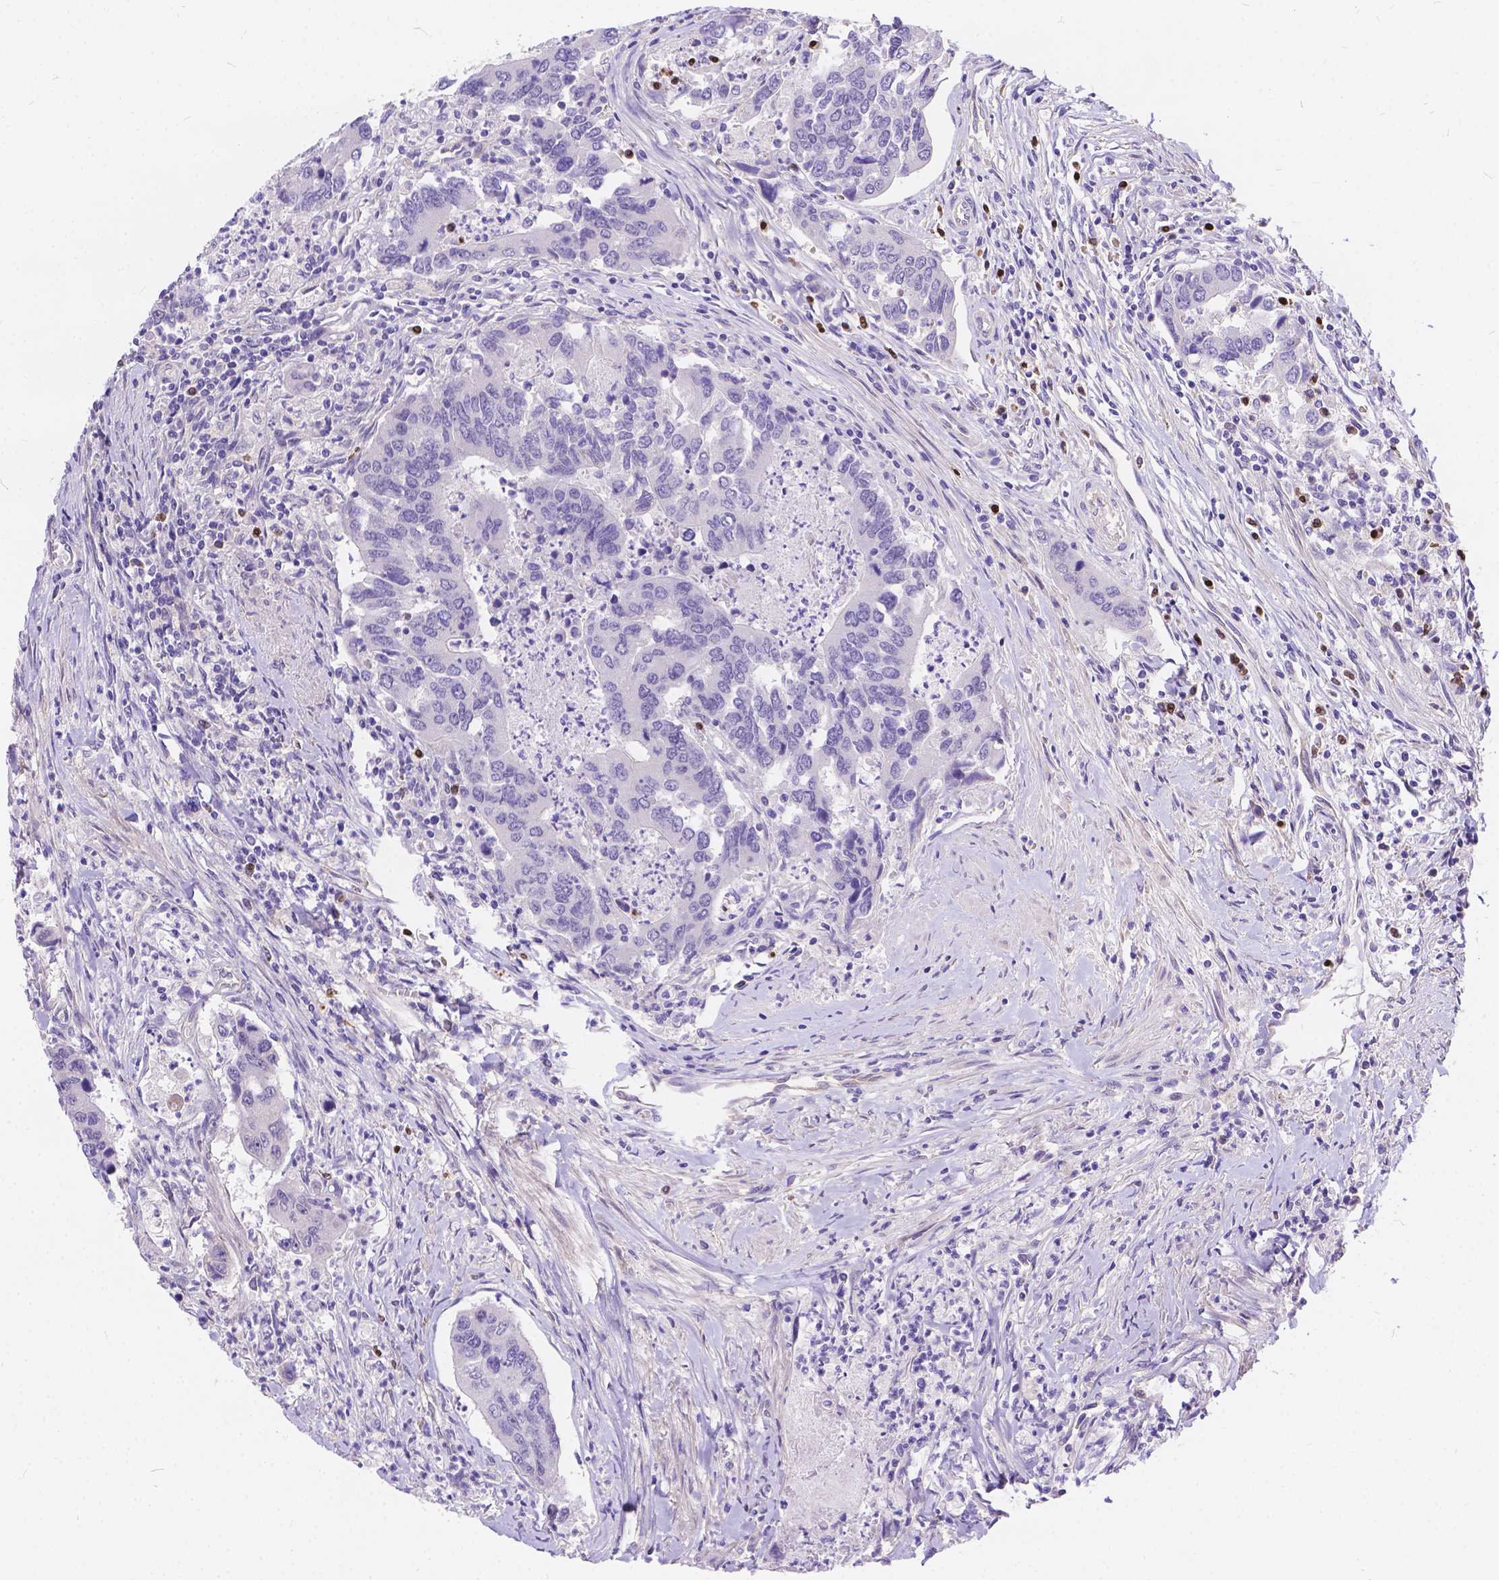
{"staining": {"intensity": "negative", "quantity": "none", "location": "none"}, "tissue": "colorectal cancer", "cell_type": "Tumor cells", "image_type": "cancer", "snomed": [{"axis": "morphology", "description": "Adenocarcinoma, NOS"}, {"axis": "topography", "description": "Colon"}], "caption": "Tumor cells are negative for protein expression in human colorectal adenocarcinoma. (Immunohistochemistry, brightfield microscopy, high magnification).", "gene": "DLEC1", "patient": {"sex": "female", "age": 67}}